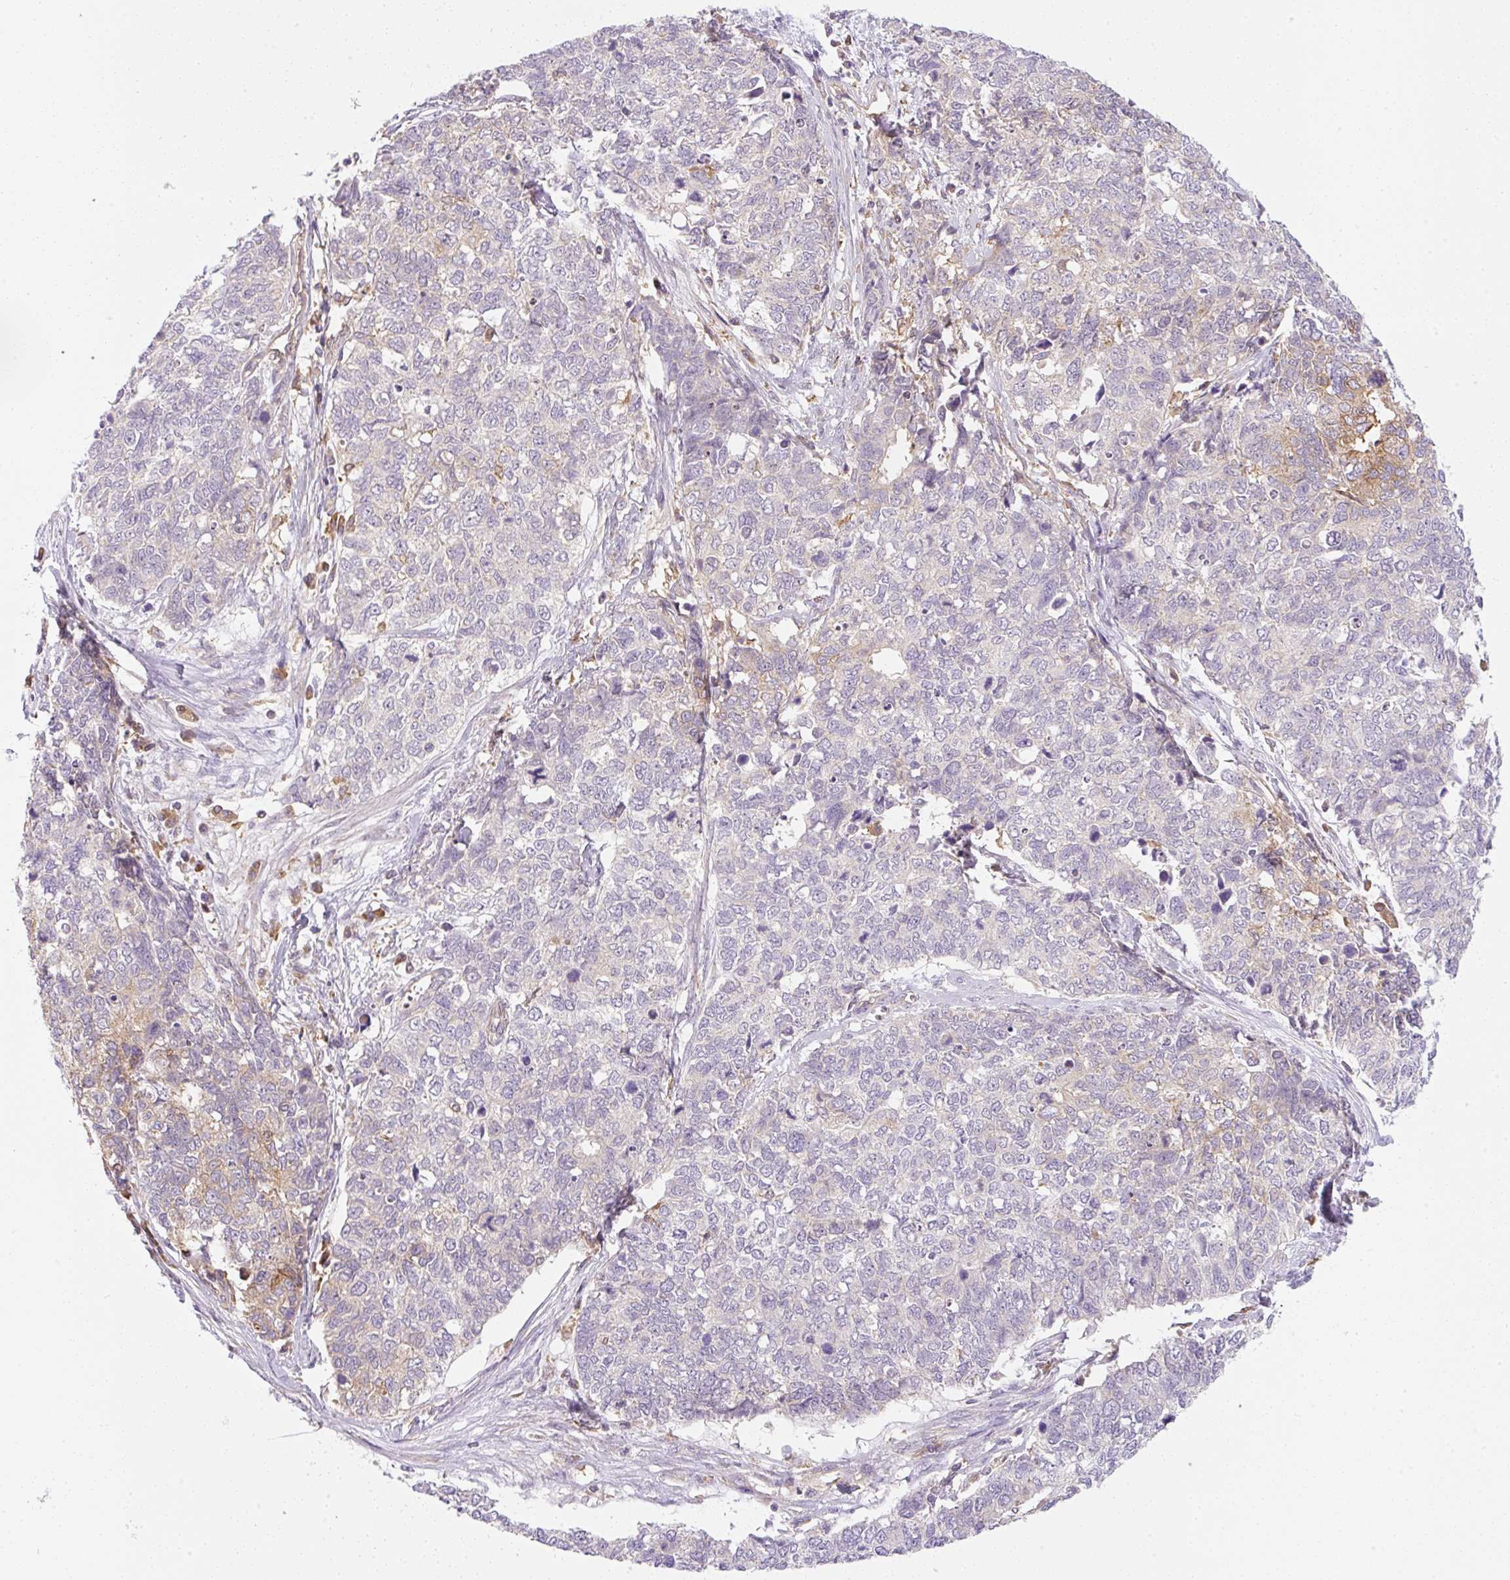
{"staining": {"intensity": "moderate", "quantity": "<25%", "location": "cytoplasmic/membranous"}, "tissue": "cervical cancer", "cell_type": "Tumor cells", "image_type": "cancer", "snomed": [{"axis": "morphology", "description": "Squamous cell carcinoma, NOS"}, {"axis": "topography", "description": "Cervix"}], "caption": "This photomicrograph shows cervical cancer stained with IHC to label a protein in brown. The cytoplasmic/membranous of tumor cells show moderate positivity for the protein. Nuclei are counter-stained blue.", "gene": "OMA1", "patient": {"sex": "female", "age": 63}}